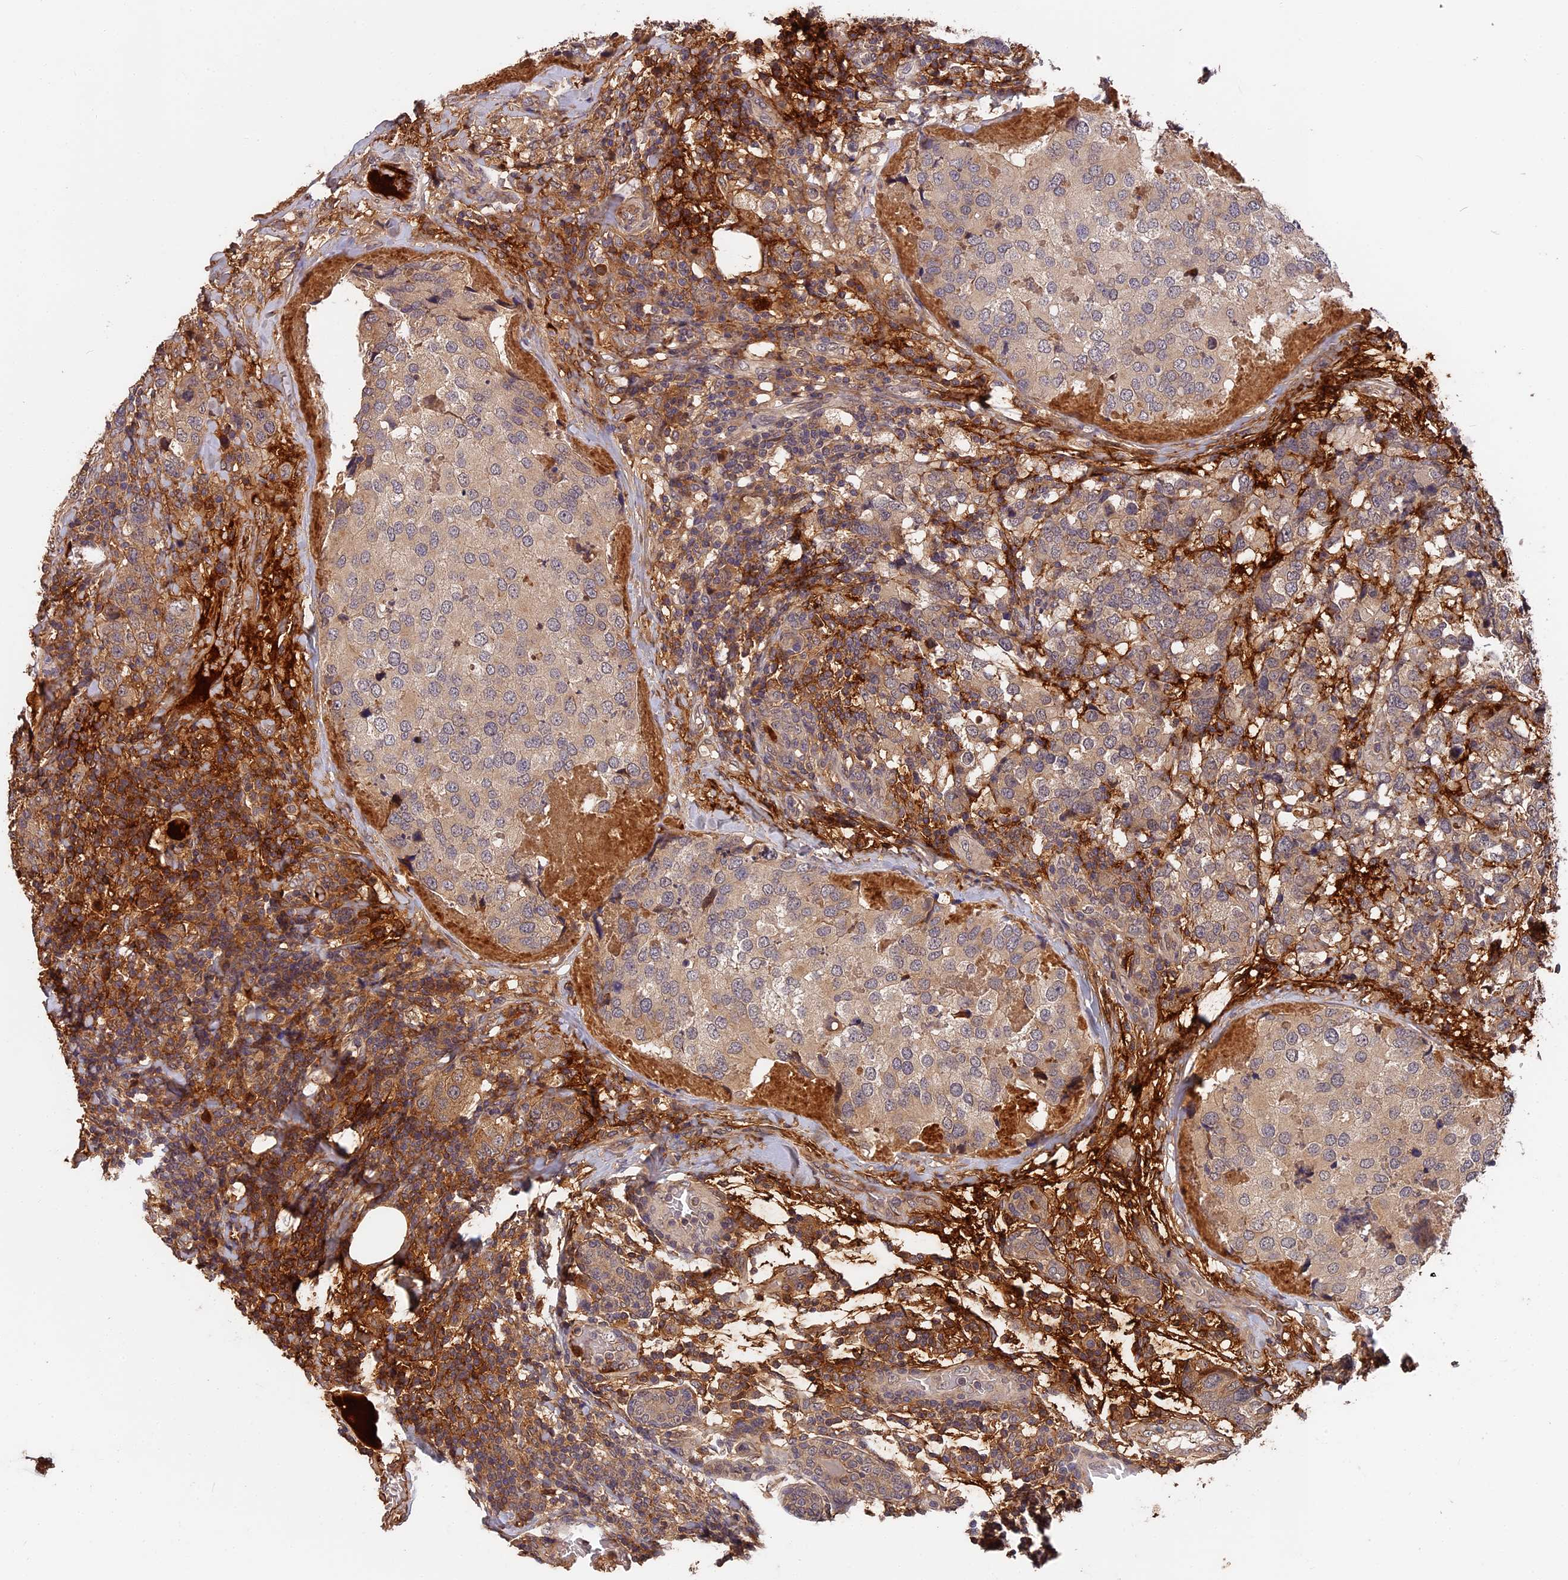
{"staining": {"intensity": "weak", "quantity": "<25%", "location": "cytoplasmic/membranous"}, "tissue": "breast cancer", "cell_type": "Tumor cells", "image_type": "cancer", "snomed": [{"axis": "morphology", "description": "Lobular carcinoma"}, {"axis": "topography", "description": "Breast"}], "caption": "DAB immunohistochemical staining of breast cancer (lobular carcinoma) displays no significant positivity in tumor cells. The staining was performed using DAB to visualize the protein expression in brown, while the nuclei were stained in blue with hematoxylin (Magnification: 20x).", "gene": "ITIH1", "patient": {"sex": "female", "age": 59}}